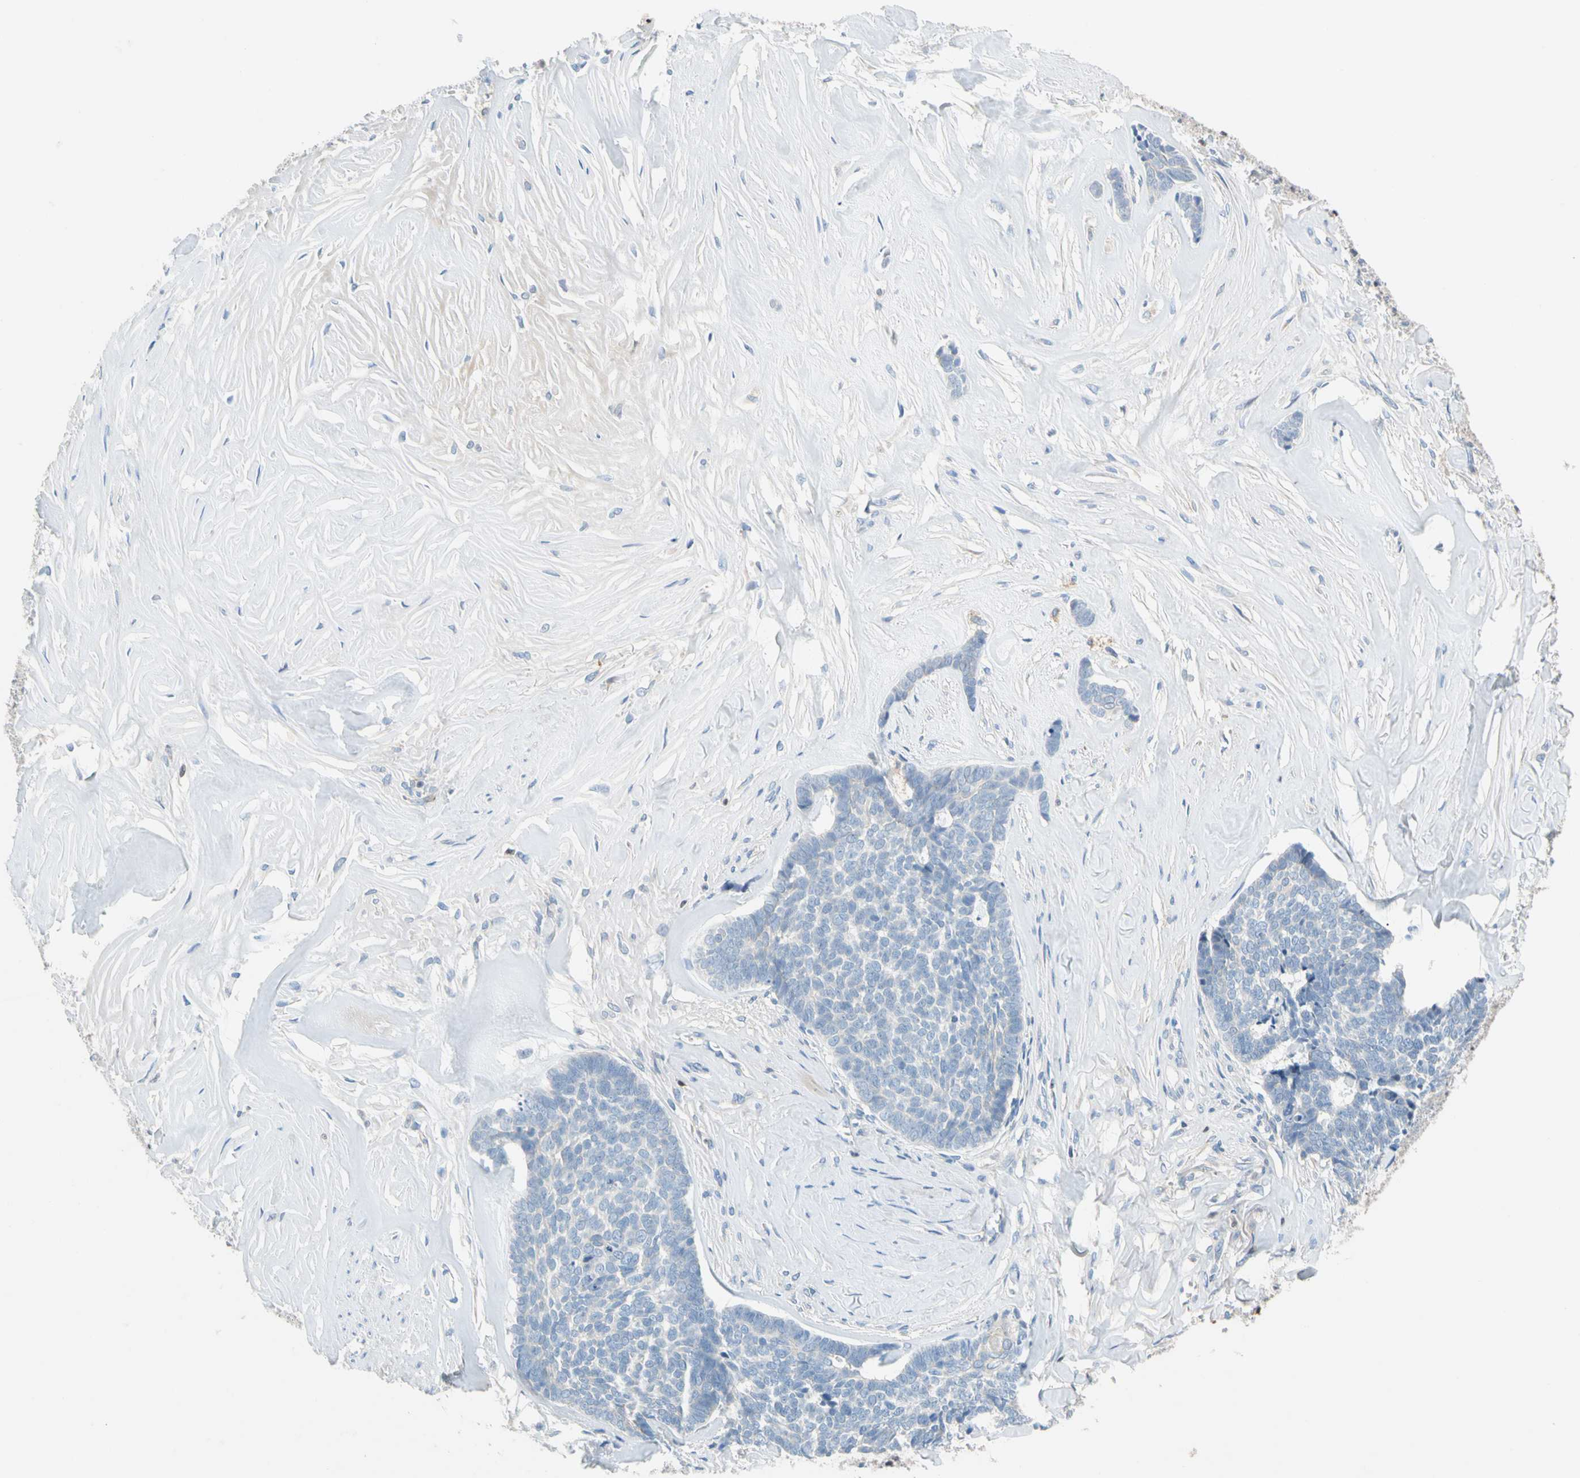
{"staining": {"intensity": "negative", "quantity": "none", "location": "none"}, "tissue": "skin cancer", "cell_type": "Tumor cells", "image_type": "cancer", "snomed": [{"axis": "morphology", "description": "Basal cell carcinoma"}, {"axis": "topography", "description": "Skin"}], "caption": "A histopathology image of human skin cancer is negative for staining in tumor cells.", "gene": "SP140", "patient": {"sex": "male", "age": 84}}